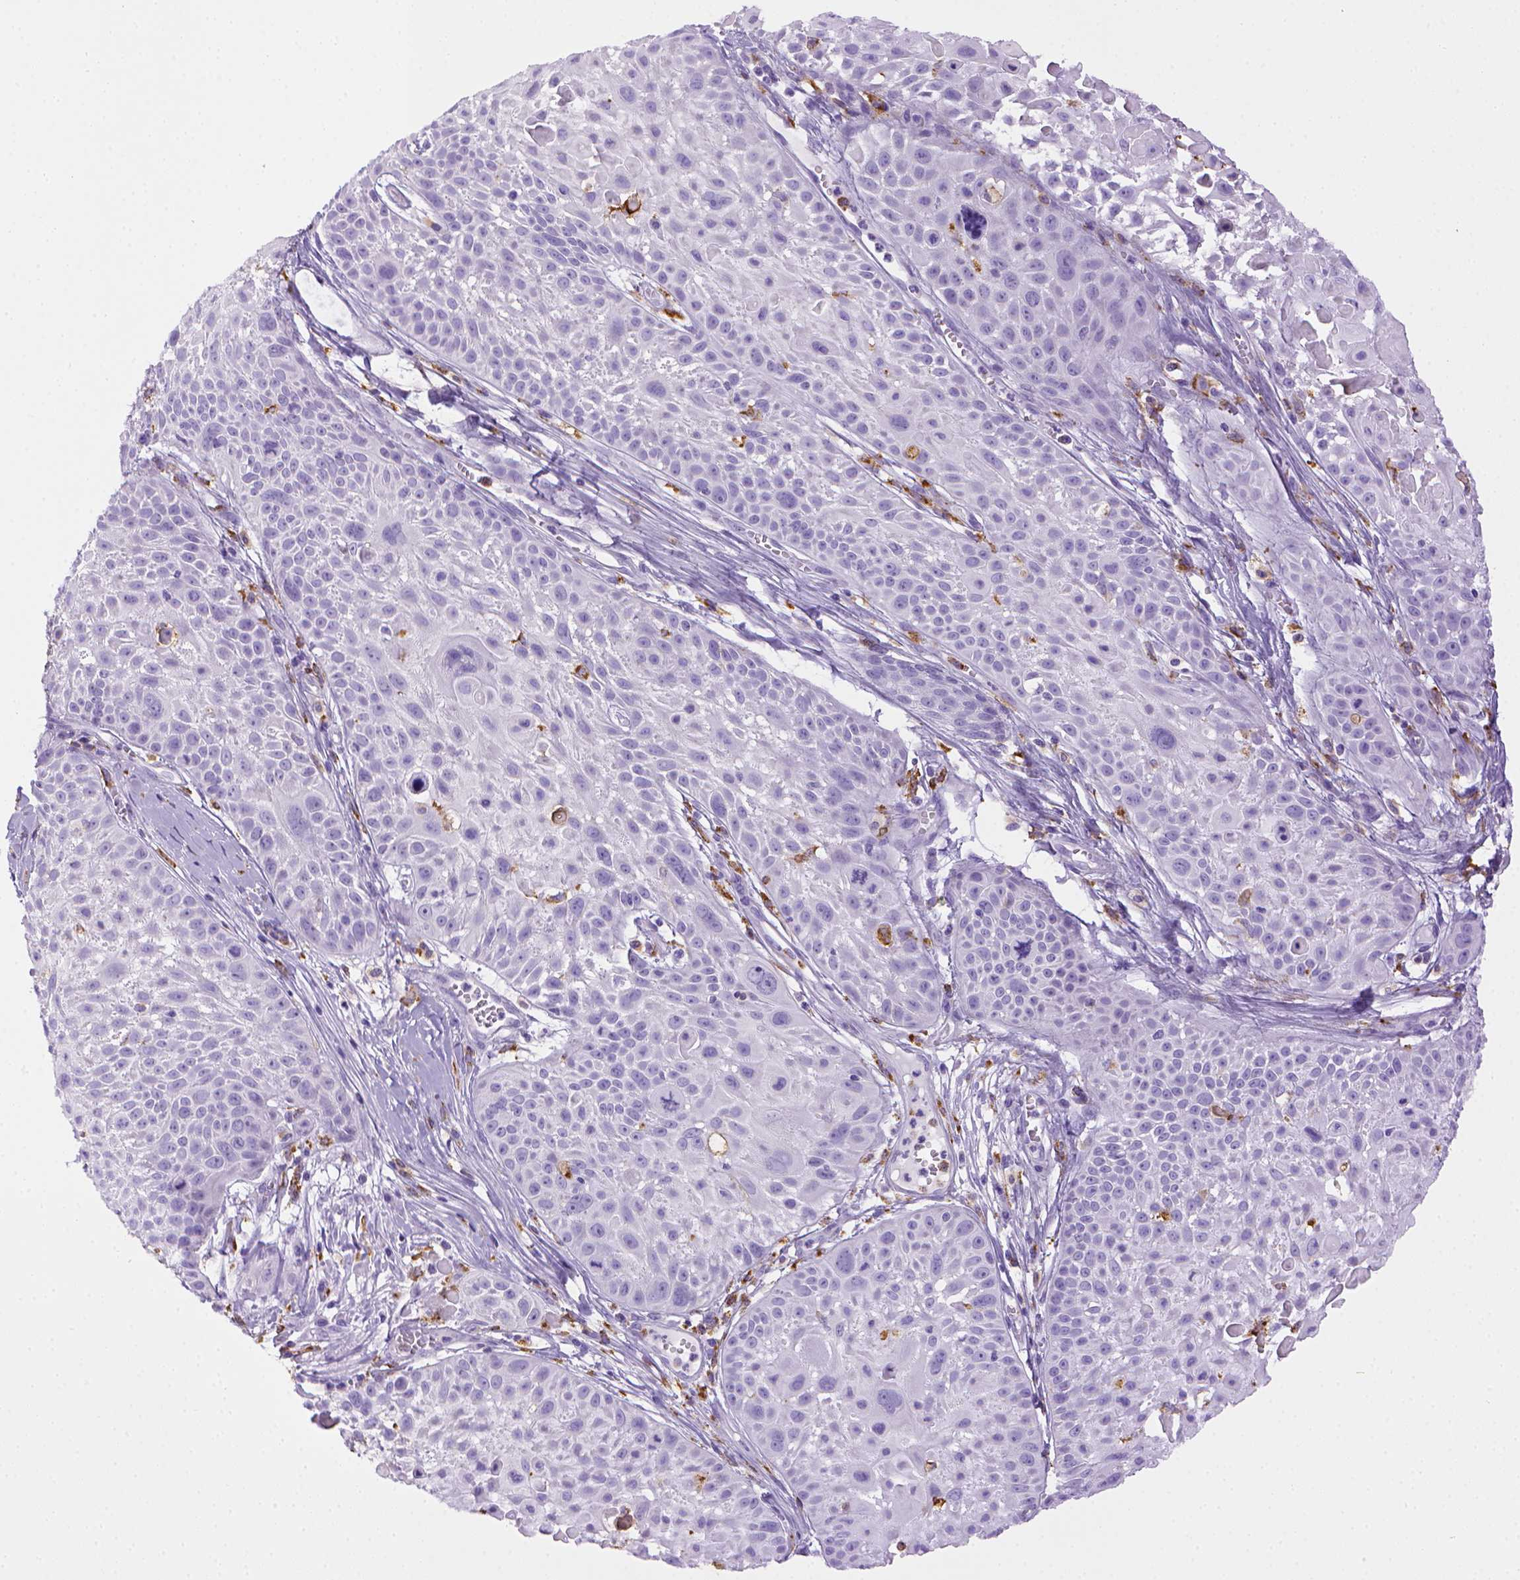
{"staining": {"intensity": "negative", "quantity": "none", "location": "none"}, "tissue": "skin cancer", "cell_type": "Tumor cells", "image_type": "cancer", "snomed": [{"axis": "morphology", "description": "Squamous cell carcinoma, NOS"}, {"axis": "topography", "description": "Skin"}, {"axis": "topography", "description": "Anal"}], "caption": "Skin cancer (squamous cell carcinoma) was stained to show a protein in brown. There is no significant positivity in tumor cells.", "gene": "CD68", "patient": {"sex": "female", "age": 75}}